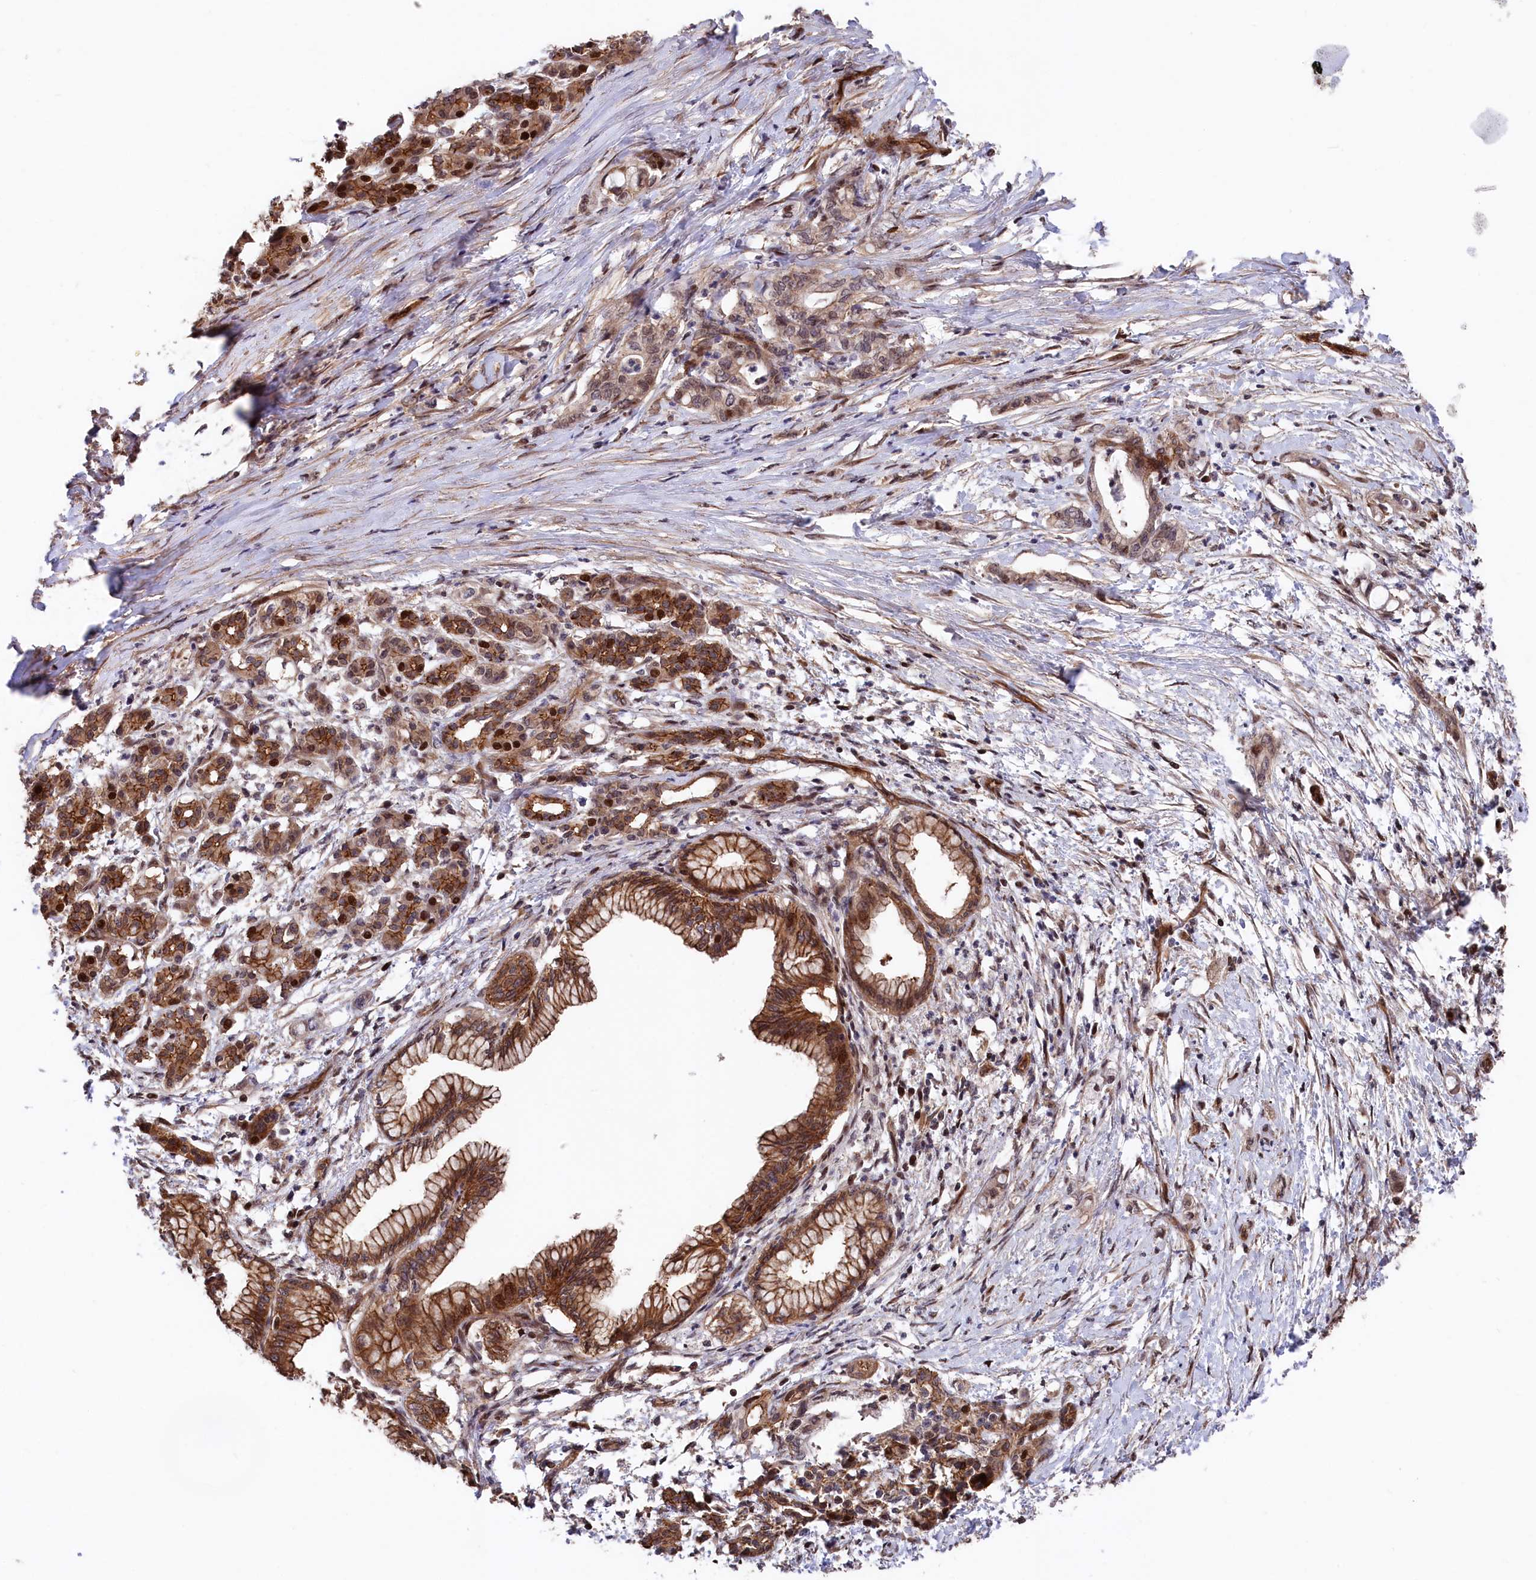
{"staining": {"intensity": "strong", "quantity": ">75%", "location": "cytoplasmic/membranous"}, "tissue": "pancreatic cancer", "cell_type": "Tumor cells", "image_type": "cancer", "snomed": [{"axis": "morphology", "description": "Adenocarcinoma, NOS"}, {"axis": "topography", "description": "Pancreas"}], "caption": "IHC of human pancreatic adenocarcinoma displays high levels of strong cytoplasmic/membranous positivity in approximately >75% of tumor cells.", "gene": "TNKS1BP1", "patient": {"sex": "female", "age": 55}}